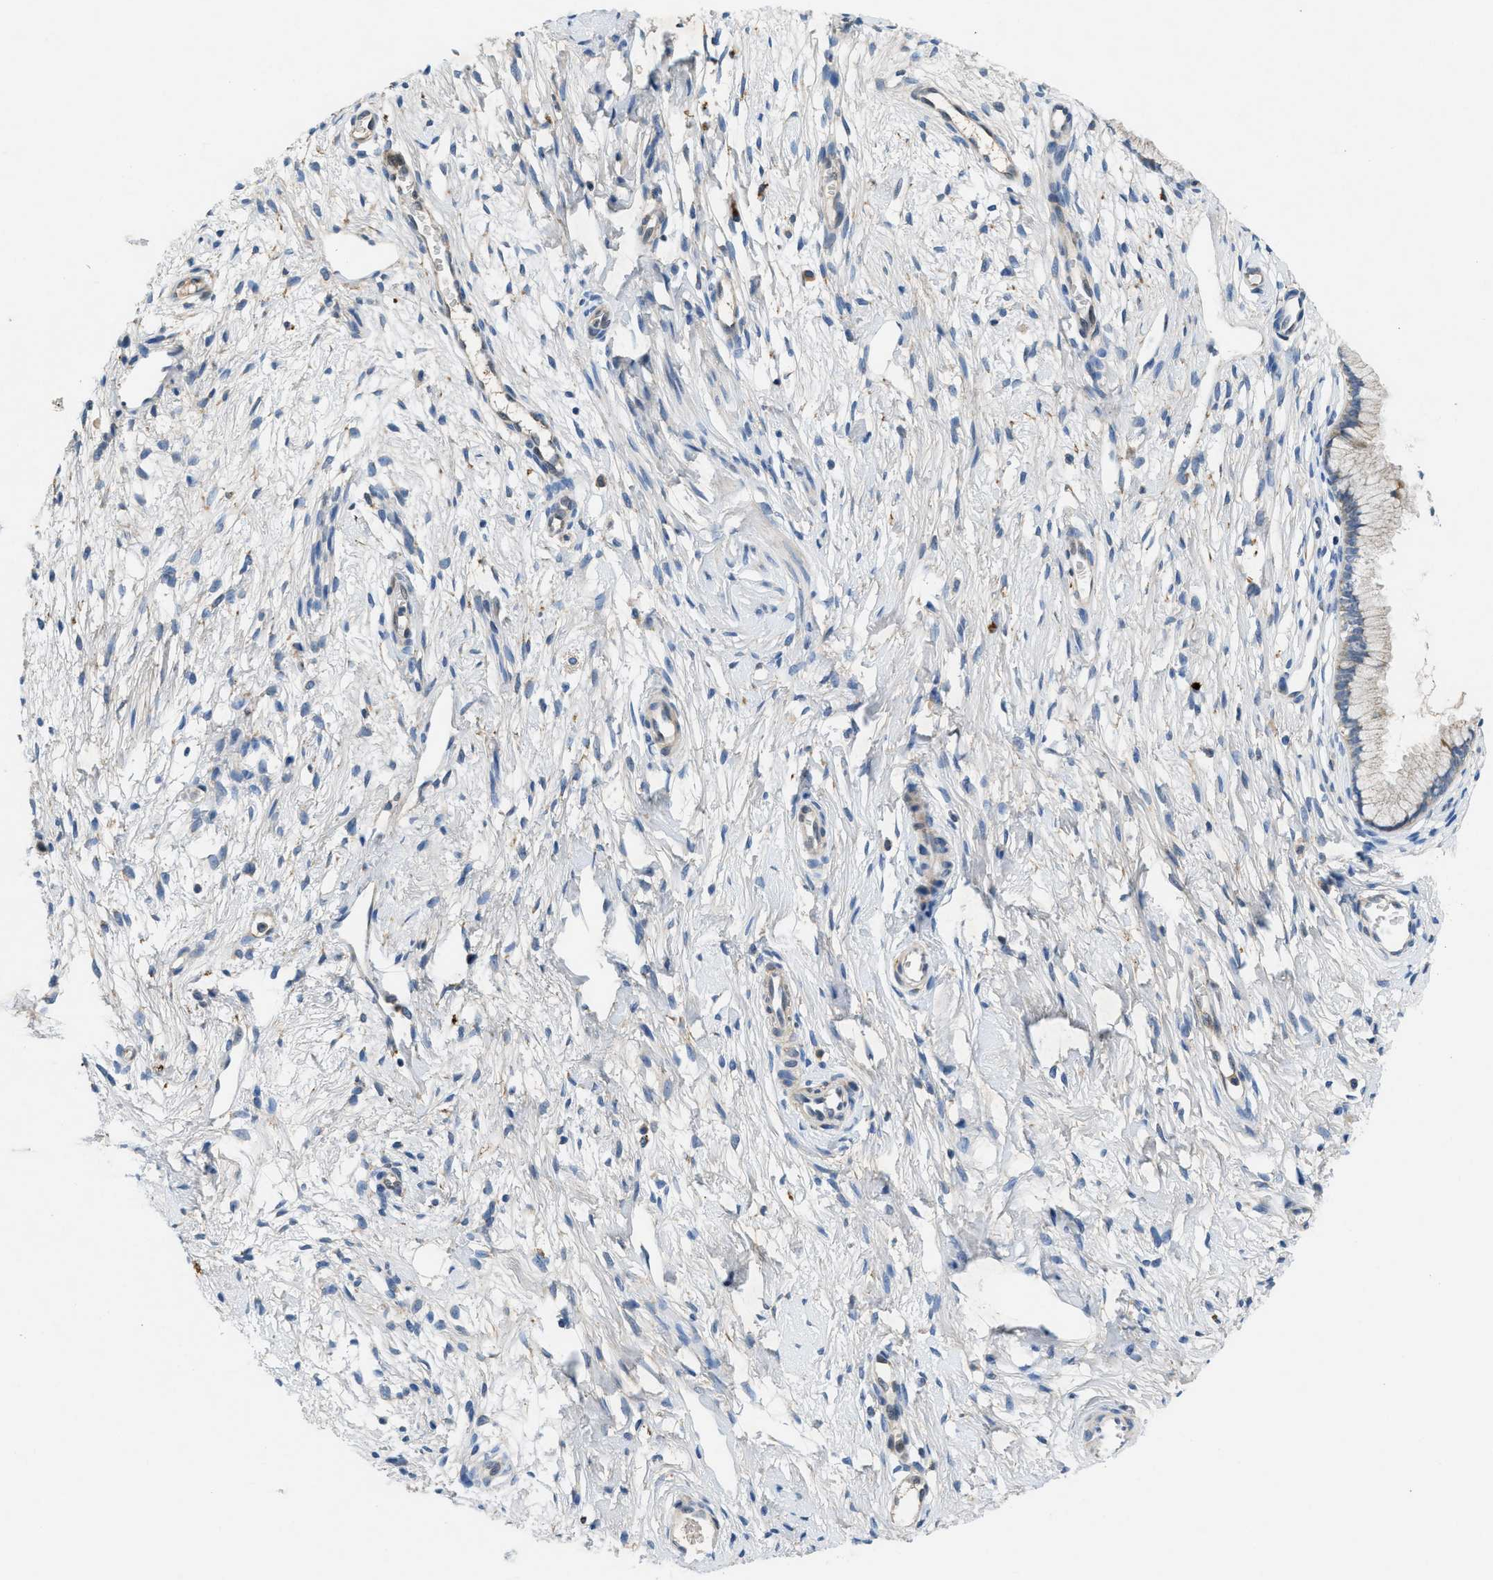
{"staining": {"intensity": "negative", "quantity": "none", "location": "none"}, "tissue": "cervix", "cell_type": "Glandular cells", "image_type": "normal", "snomed": [{"axis": "morphology", "description": "Normal tissue, NOS"}, {"axis": "topography", "description": "Cervix"}], "caption": "Glandular cells show no significant positivity in normal cervix. (Immunohistochemistry, brightfield microscopy, high magnification).", "gene": "PNKD", "patient": {"sex": "female", "age": 65}}